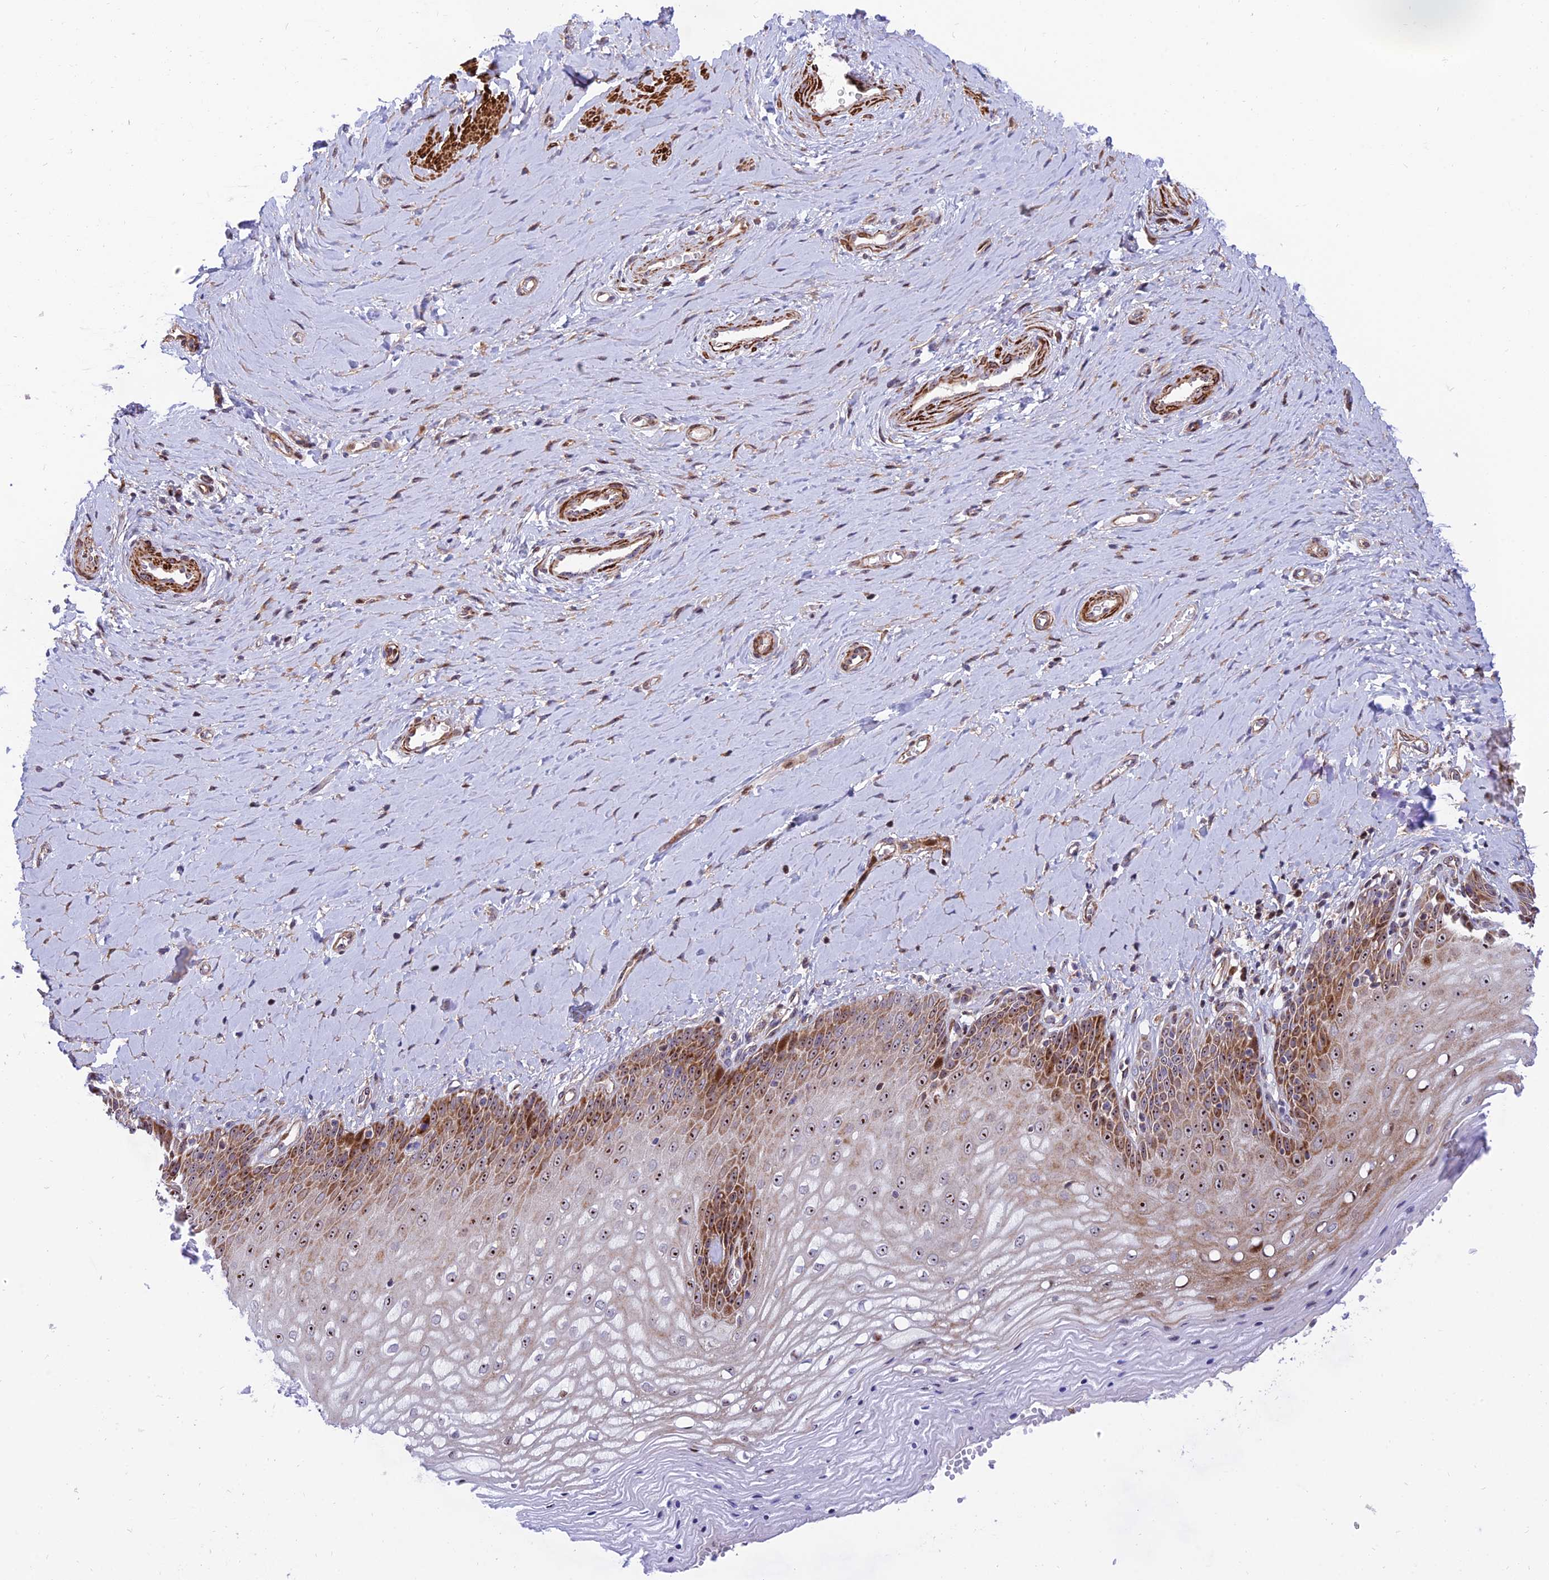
{"staining": {"intensity": "strong", "quantity": "25%-75%", "location": "cytoplasmic/membranous,nuclear"}, "tissue": "vagina", "cell_type": "Squamous epithelial cells", "image_type": "normal", "snomed": [{"axis": "morphology", "description": "Normal tissue, NOS"}, {"axis": "topography", "description": "Vagina"}], "caption": "Squamous epithelial cells exhibit high levels of strong cytoplasmic/membranous,nuclear positivity in about 25%-75% of cells in unremarkable human vagina.", "gene": "KBTBD7", "patient": {"sex": "female", "age": 65}}